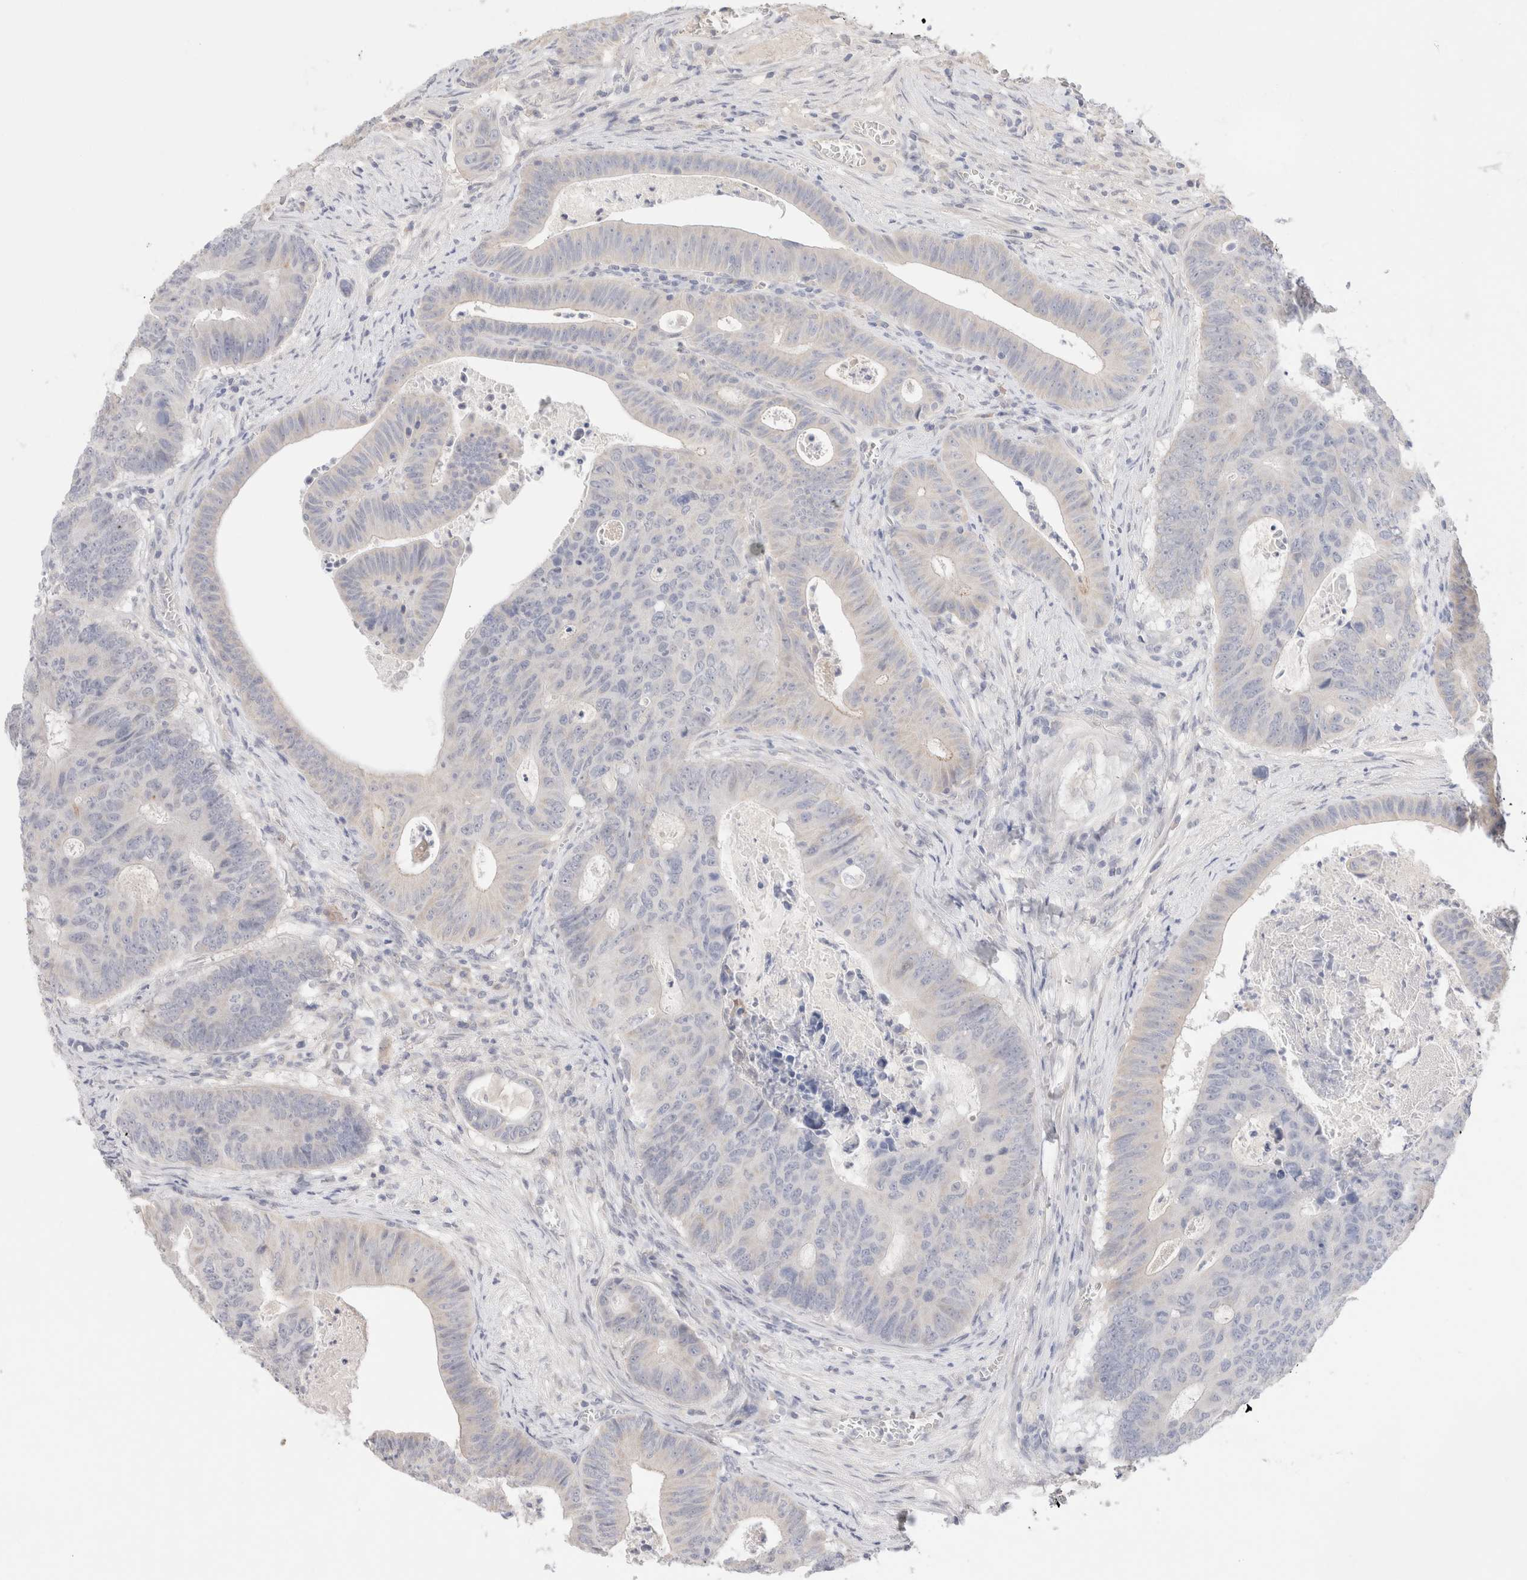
{"staining": {"intensity": "negative", "quantity": "none", "location": "none"}, "tissue": "colorectal cancer", "cell_type": "Tumor cells", "image_type": "cancer", "snomed": [{"axis": "morphology", "description": "Adenocarcinoma, NOS"}, {"axis": "topography", "description": "Colon"}], "caption": "A micrograph of human colorectal adenocarcinoma is negative for staining in tumor cells.", "gene": "SPATA20", "patient": {"sex": "male", "age": 87}}